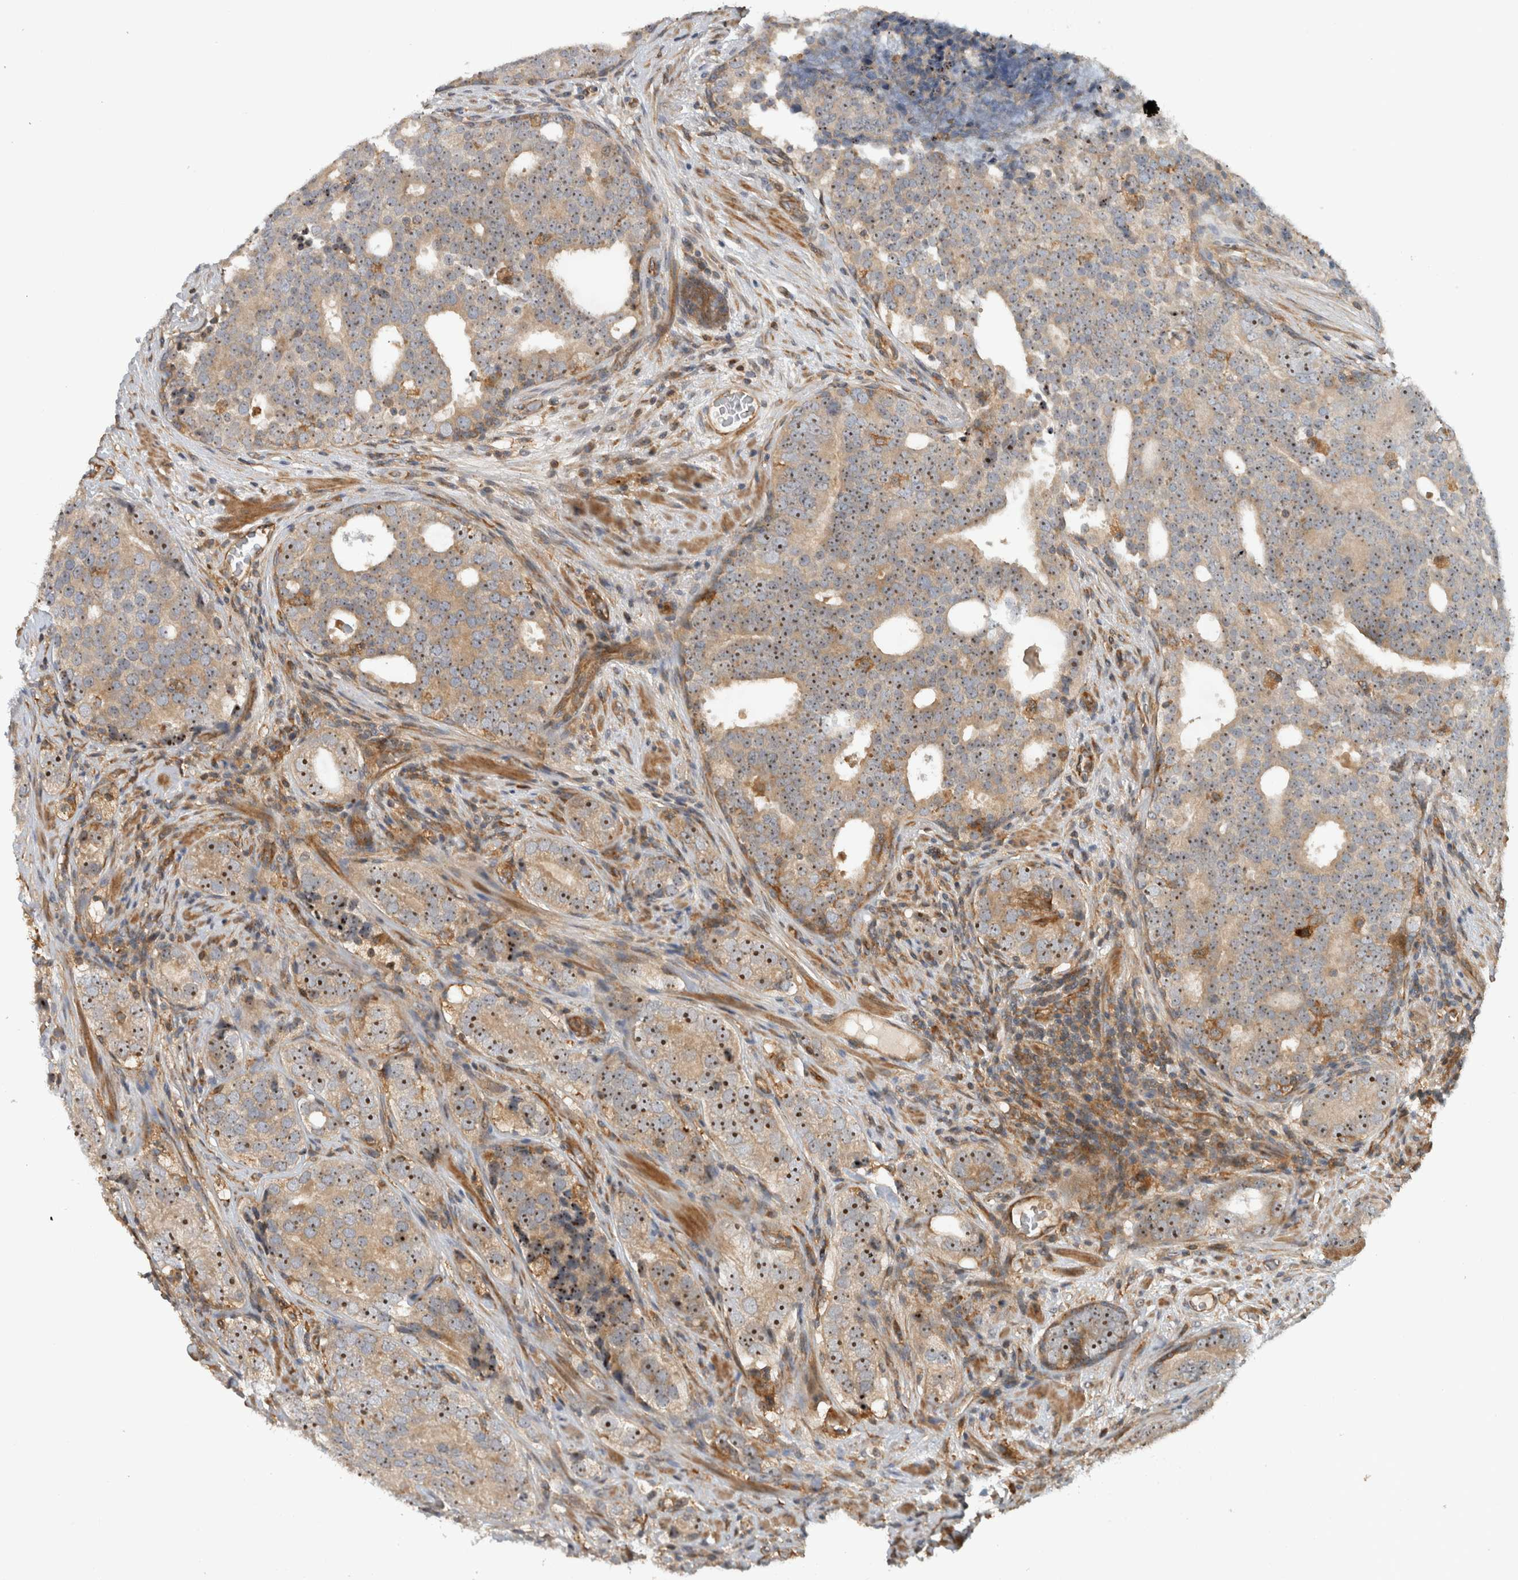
{"staining": {"intensity": "moderate", "quantity": ">75%", "location": "cytoplasmic/membranous,nuclear"}, "tissue": "prostate cancer", "cell_type": "Tumor cells", "image_type": "cancer", "snomed": [{"axis": "morphology", "description": "Adenocarcinoma, High grade"}, {"axis": "topography", "description": "Prostate"}], "caption": "High-magnification brightfield microscopy of prostate adenocarcinoma (high-grade) stained with DAB (brown) and counterstained with hematoxylin (blue). tumor cells exhibit moderate cytoplasmic/membranous and nuclear positivity is identified in about>75% of cells. The protein is shown in brown color, while the nuclei are stained blue.", "gene": "WASF2", "patient": {"sex": "male", "age": 56}}